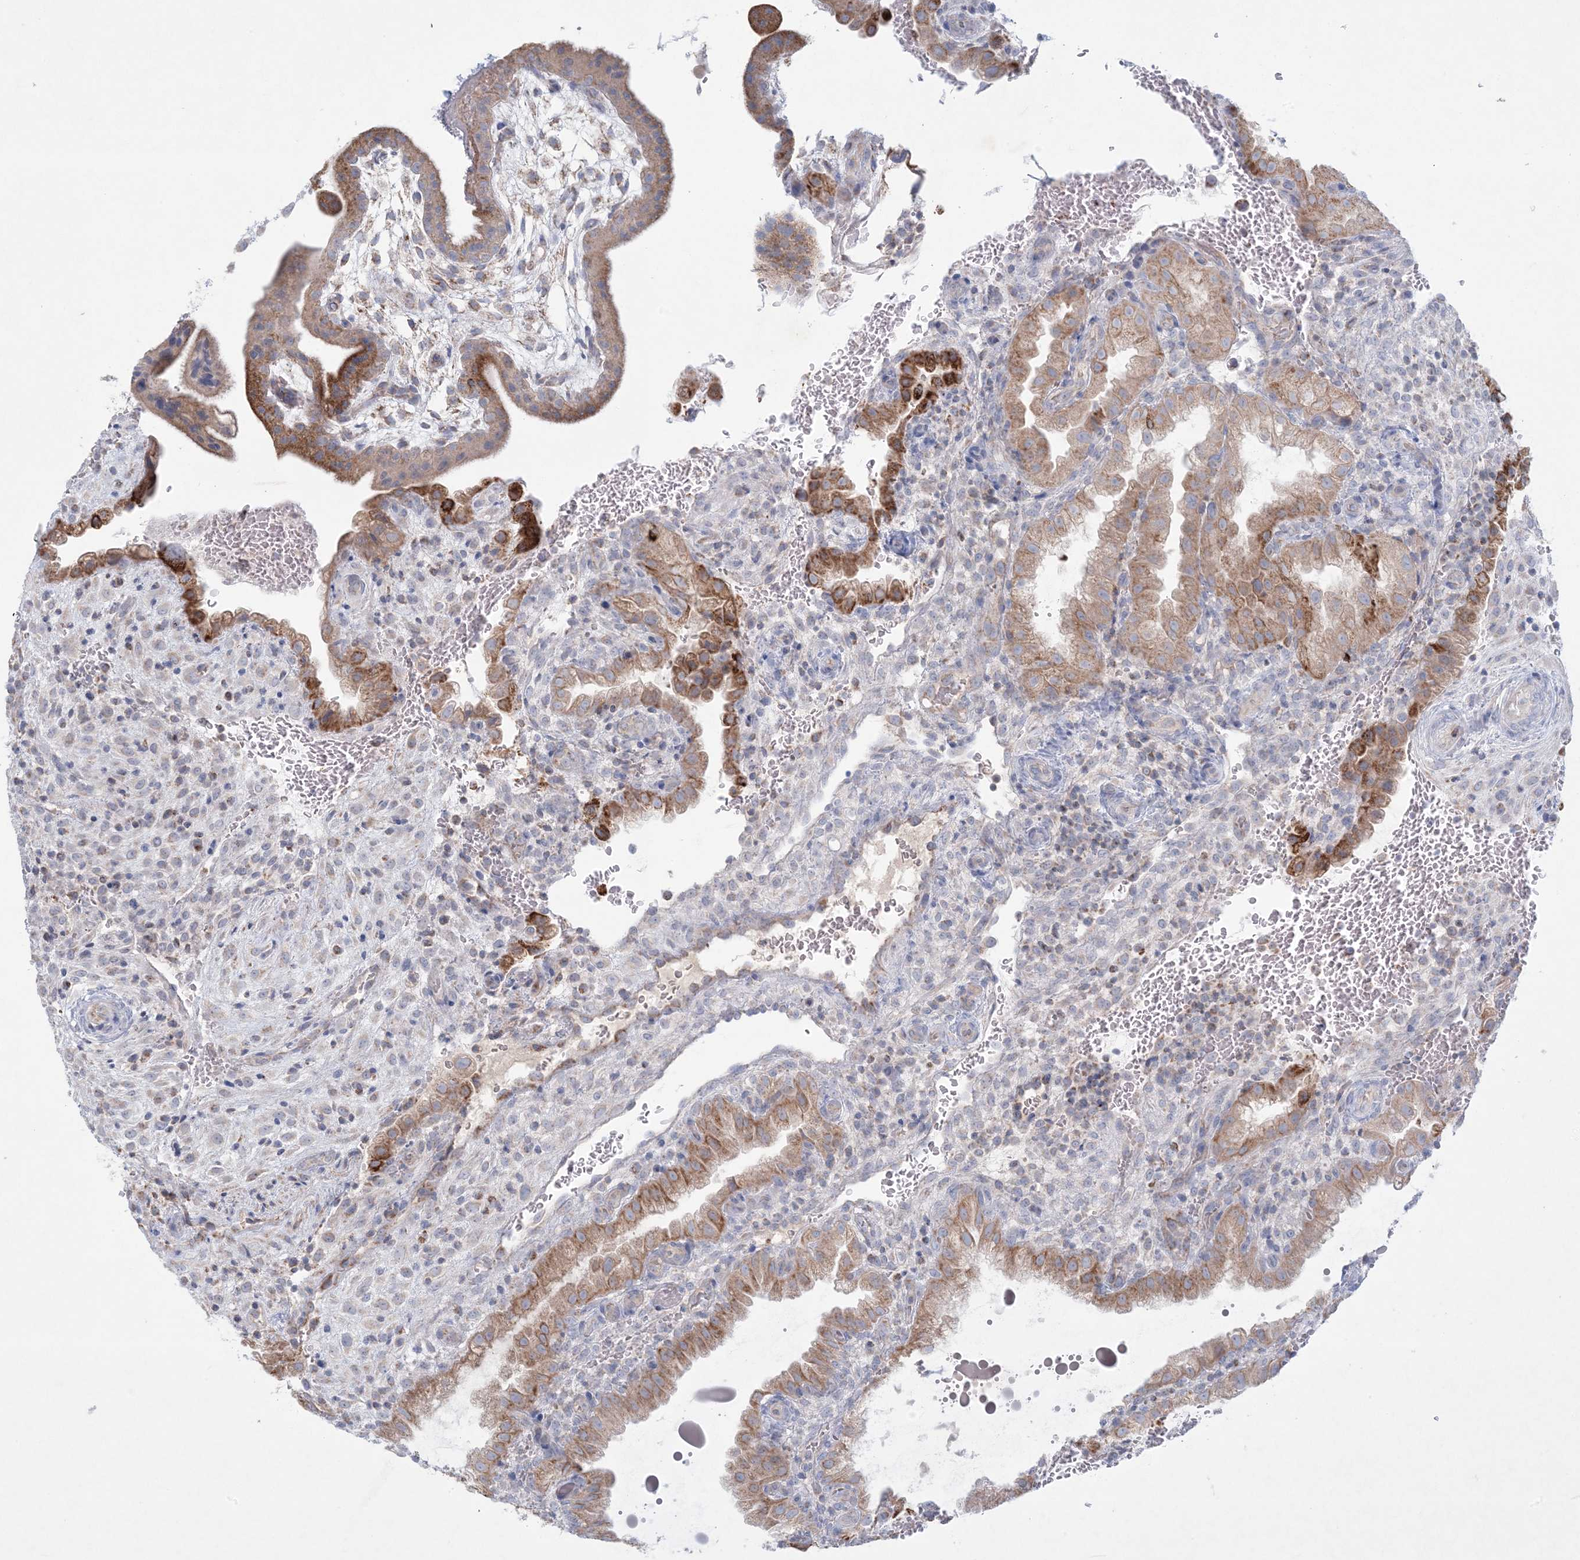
{"staining": {"intensity": "weak", "quantity": ">75%", "location": "cytoplasmic/membranous"}, "tissue": "placenta", "cell_type": "Decidual cells", "image_type": "normal", "snomed": [{"axis": "morphology", "description": "Normal tissue, NOS"}, {"axis": "topography", "description": "Placenta"}], "caption": "The immunohistochemical stain highlights weak cytoplasmic/membranous expression in decidual cells of unremarkable placenta.", "gene": "KCTD6", "patient": {"sex": "female", "age": 35}}